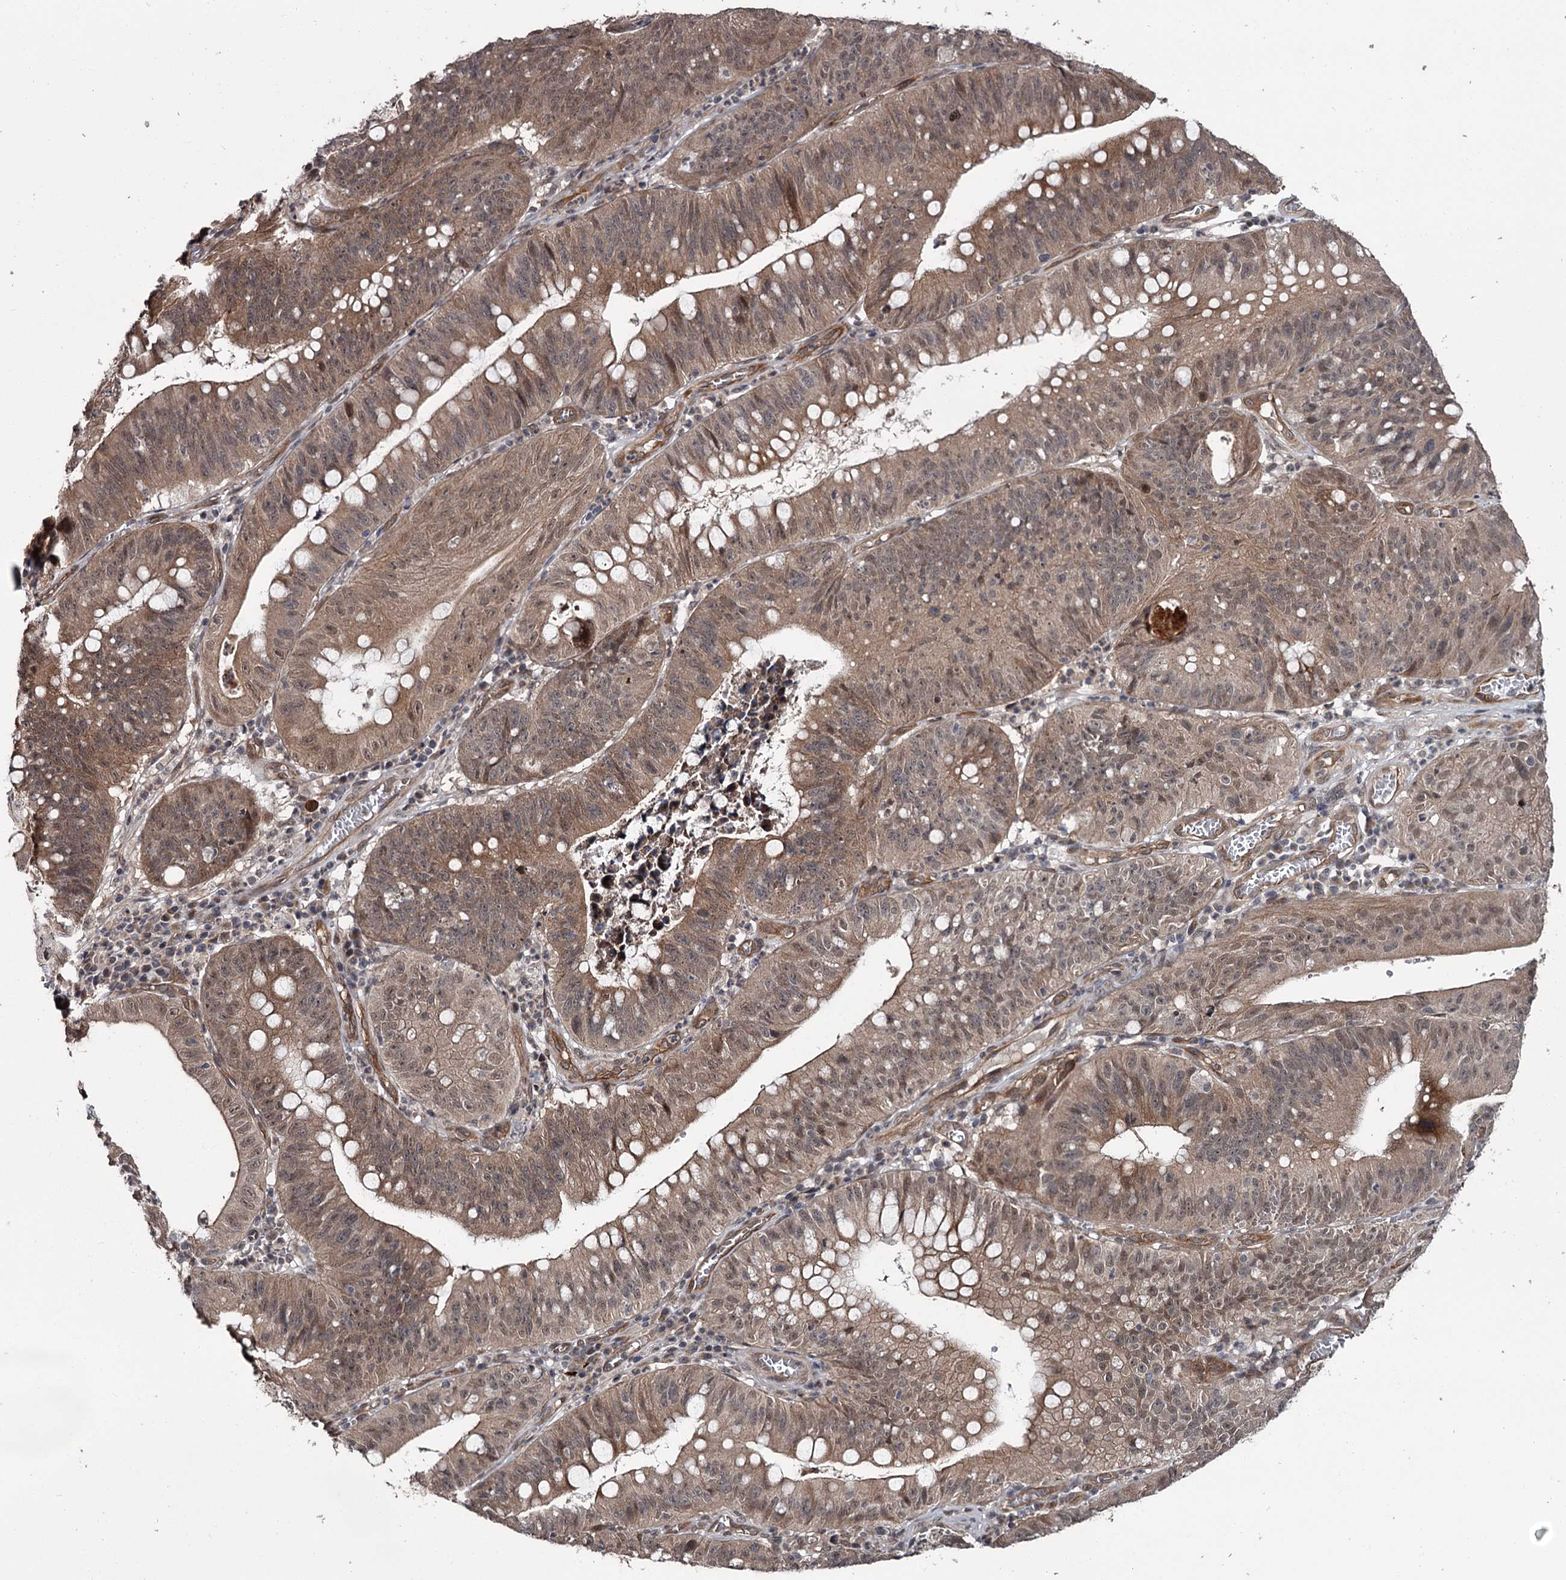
{"staining": {"intensity": "moderate", "quantity": ">75%", "location": "cytoplasmic/membranous,nuclear"}, "tissue": "stomach cancer", "cell_type": "Tumor cells", "image_type": "cancer", "snomed": [{"axis": "morphology", "description": "Adenocarcinoma, NOS"}, {"axis": "topography", "description": "Stomach"}], "caption": "Tumor cells show medium levels of moderate cytoplasmic/membranous and nuclear staining in approximately >75% of cells in human adenocarcinoma (stomach).", "gene": "CDC42EP2", "patient": {"sex": "male", "age": 59}}